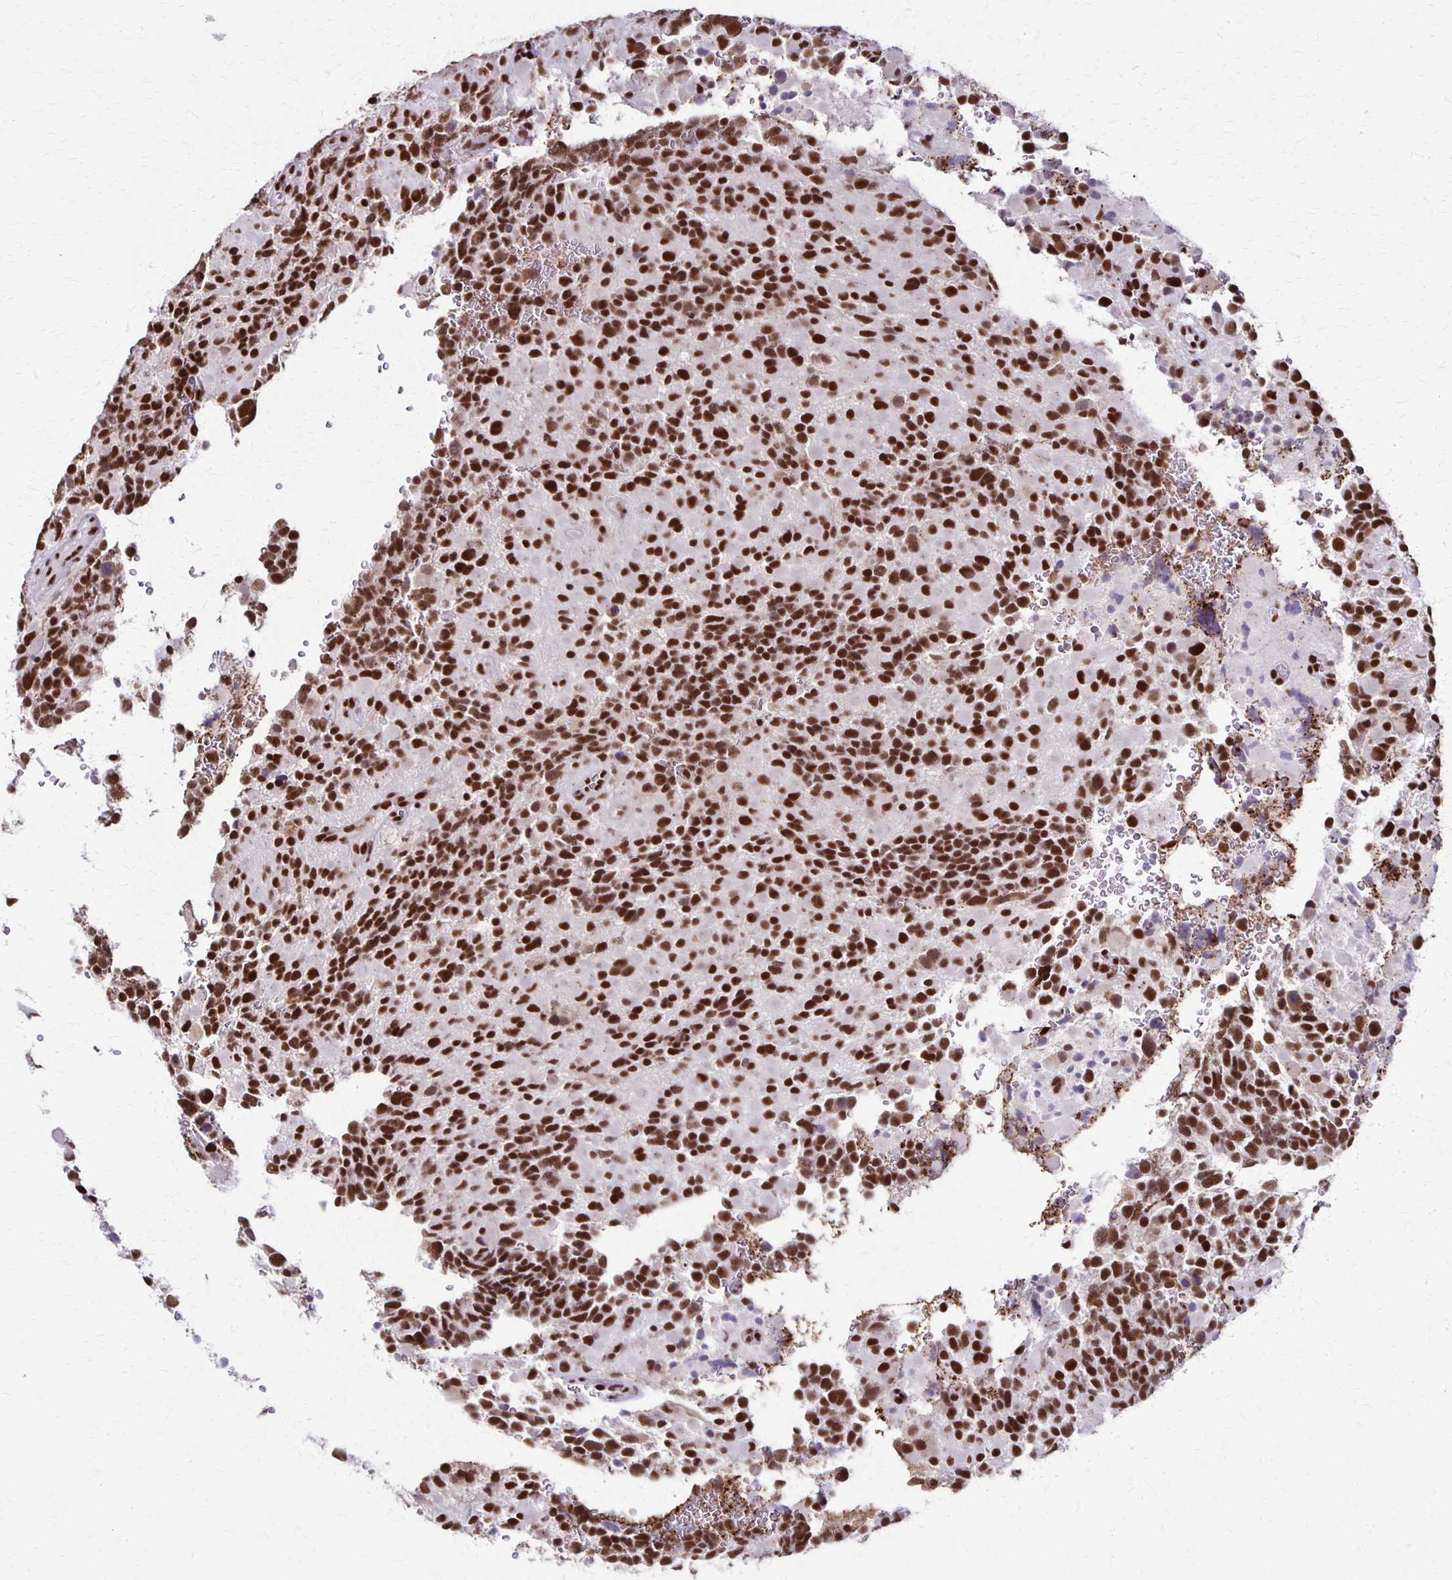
{"staining": {"intensity": "strong", "quantity": ">75%", "location": "nuclear"}, "tissue": "glioma", "cell_type": "Tumor cells", "image_type": "cancer", "snomed": [{"axis": "morphology", "description": "Glioma, malignant, High grade"}, {"axis": "topography", "description": "Brain"}], "caption": "IHC micrograph of human malignant glioma (high-grade) stained for a protein (brown), which exhibits high levels of strong nuclear staining in about >75% of tumor cells.", "gene": "XRCC6", "patient": {"sex": "female", "age": 40}}